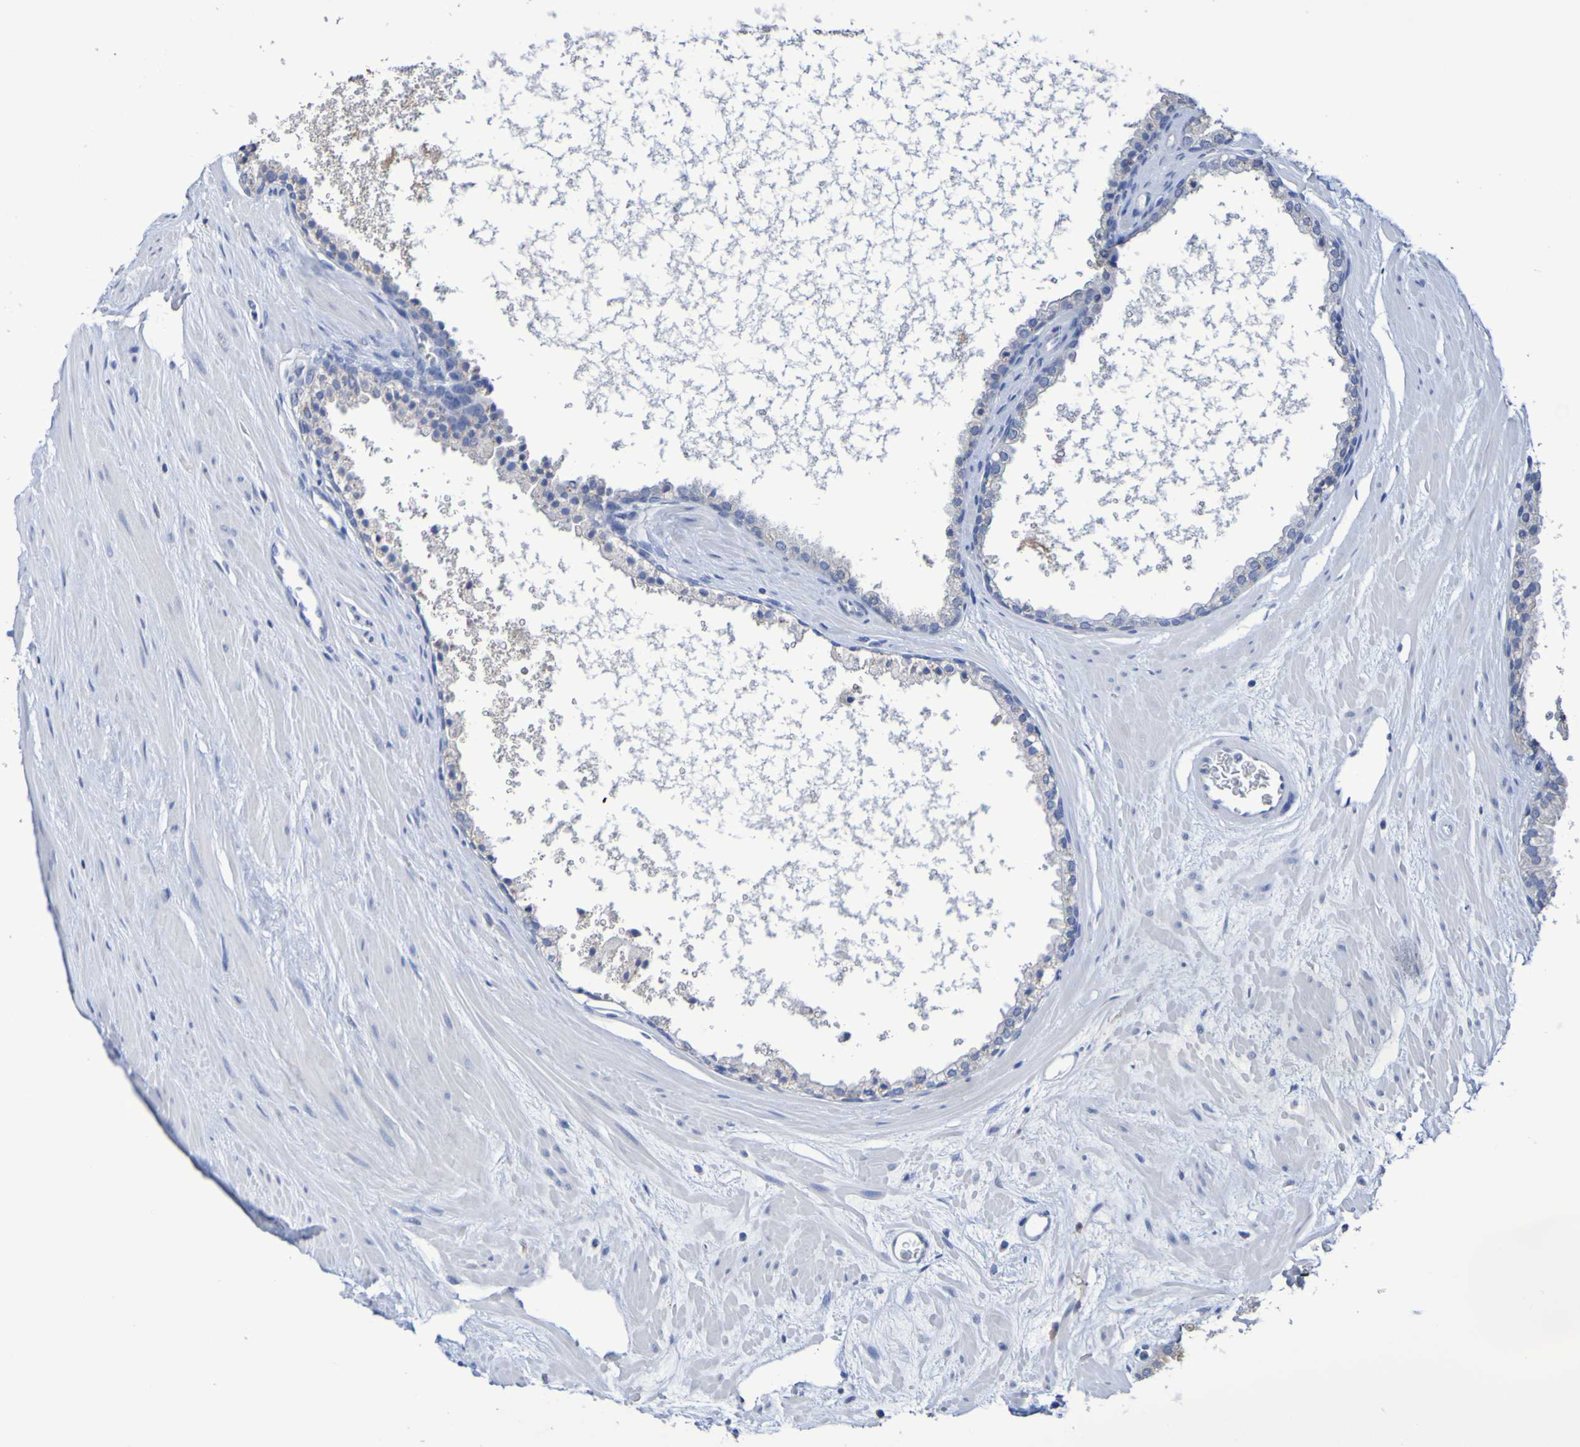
{"staining": {"intensity": "negative", "quantity": "none", "location": "none"}, "tissue": "prostate cancer", "cell_type": "Tumor cells", "image_type": "cancer", "snomed": [{"axis": "morphology", "description": "Adenocarcinoma, High grade"}, {"axis": "topography", "description": "Prostate"}], "caption": "An immunohistochemistry histopathology image of adenocarcinoma (high-grade) (prostate) is shown. There is no staining in tumor cells of adenocarcinoma (high-grade) (prostate). Brightfield microscopy of immunohistochemistry (IHC) stained with DAB (3,3'-diaminobenzidine) (brown) and hematoxylin (blue), captured at high magnification.", "gene": "SLC3A2", "patient": {"sex": "male", "age": 65}}